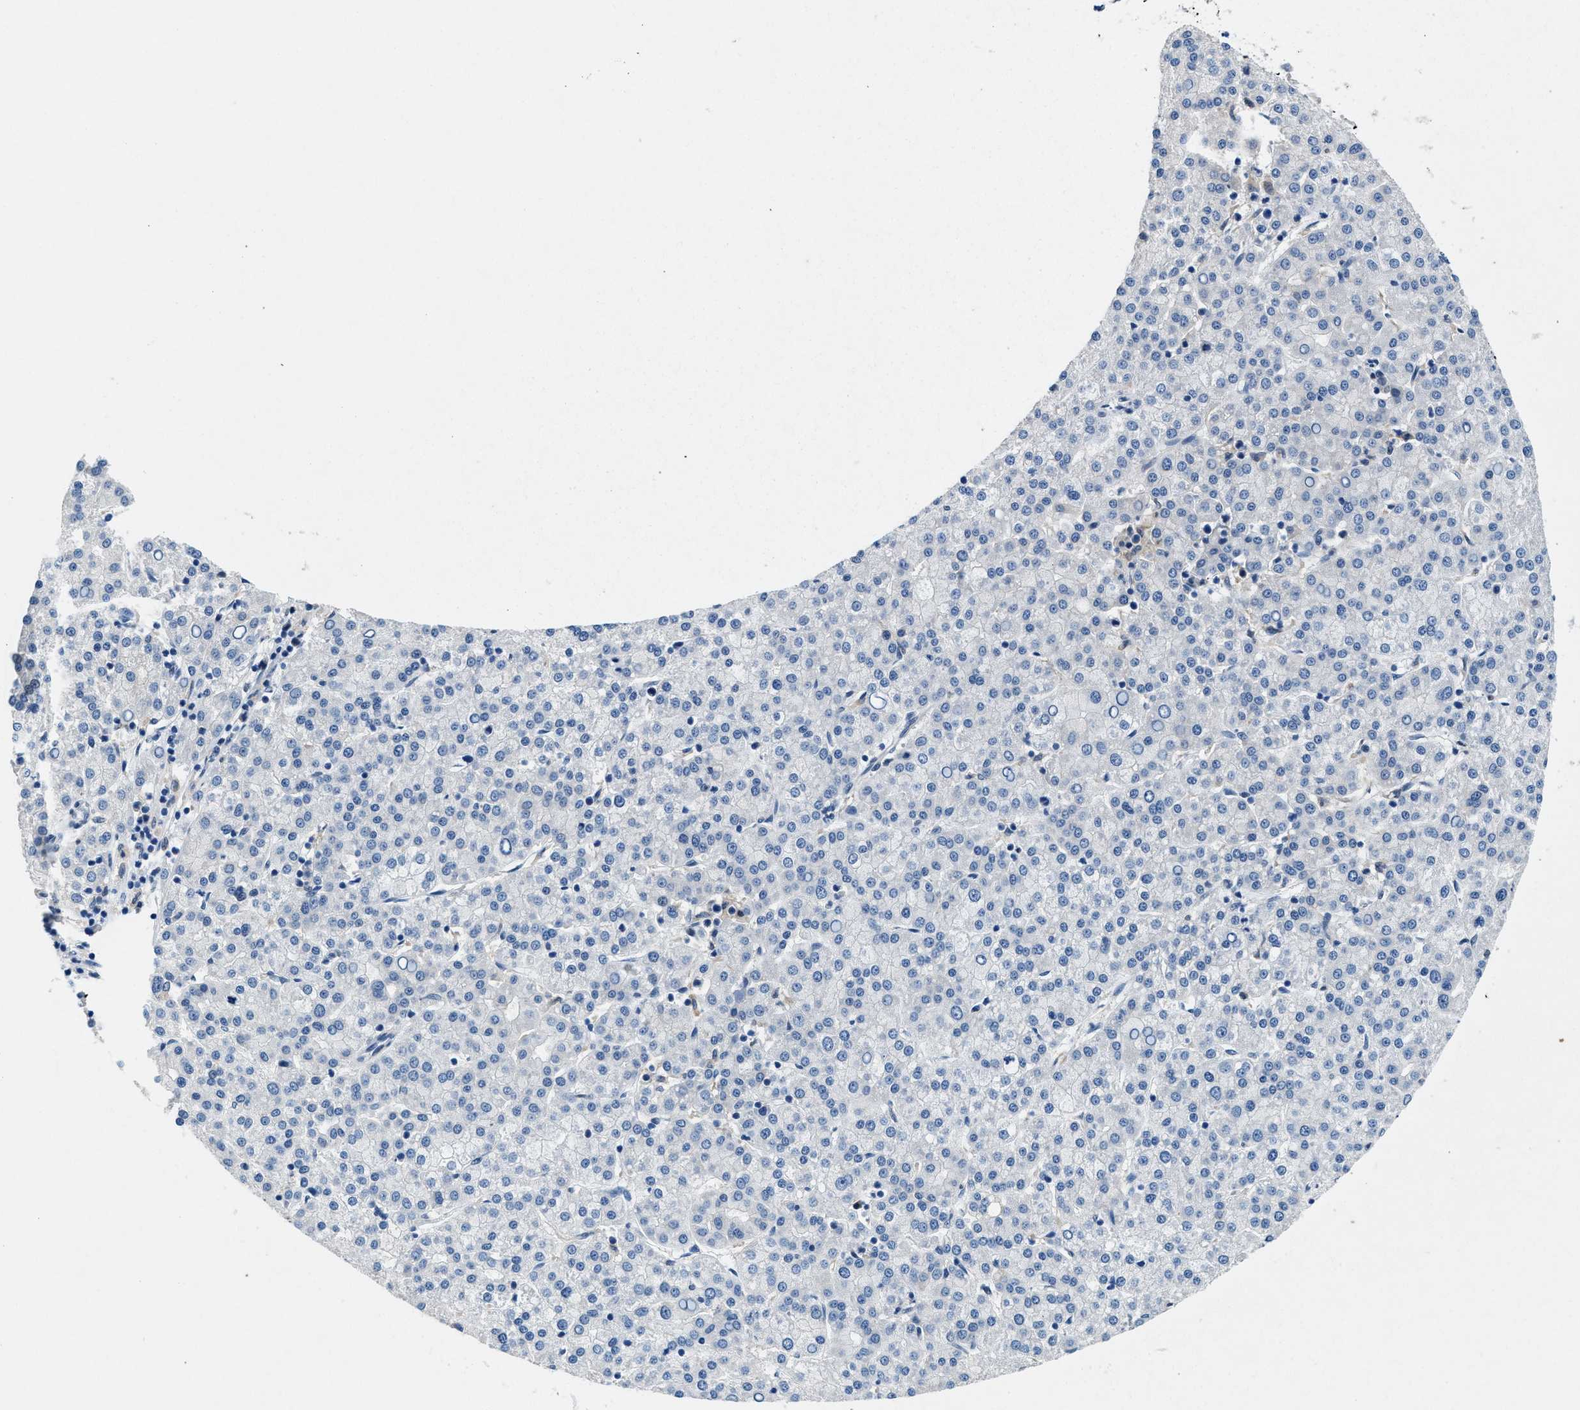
{"staining": {"intensity": "negative", "quantity": "none", "location": "none"}, "tissue": "liver cancer", "cell_type": "Tumor cells", "image_type": "cancer", "snomed": [{"axis": "morphology", "description": "Carcinoma, Hepatocellular, NOS"}, {"axis": "topography", "description": "Liver"}], "caption": "The histopathology image demonstrates no staining of tumor cells in hepatocellular carcinoma (liver).", "gene": "COPS2", "patient": {"sex": "female", "age": 58}}